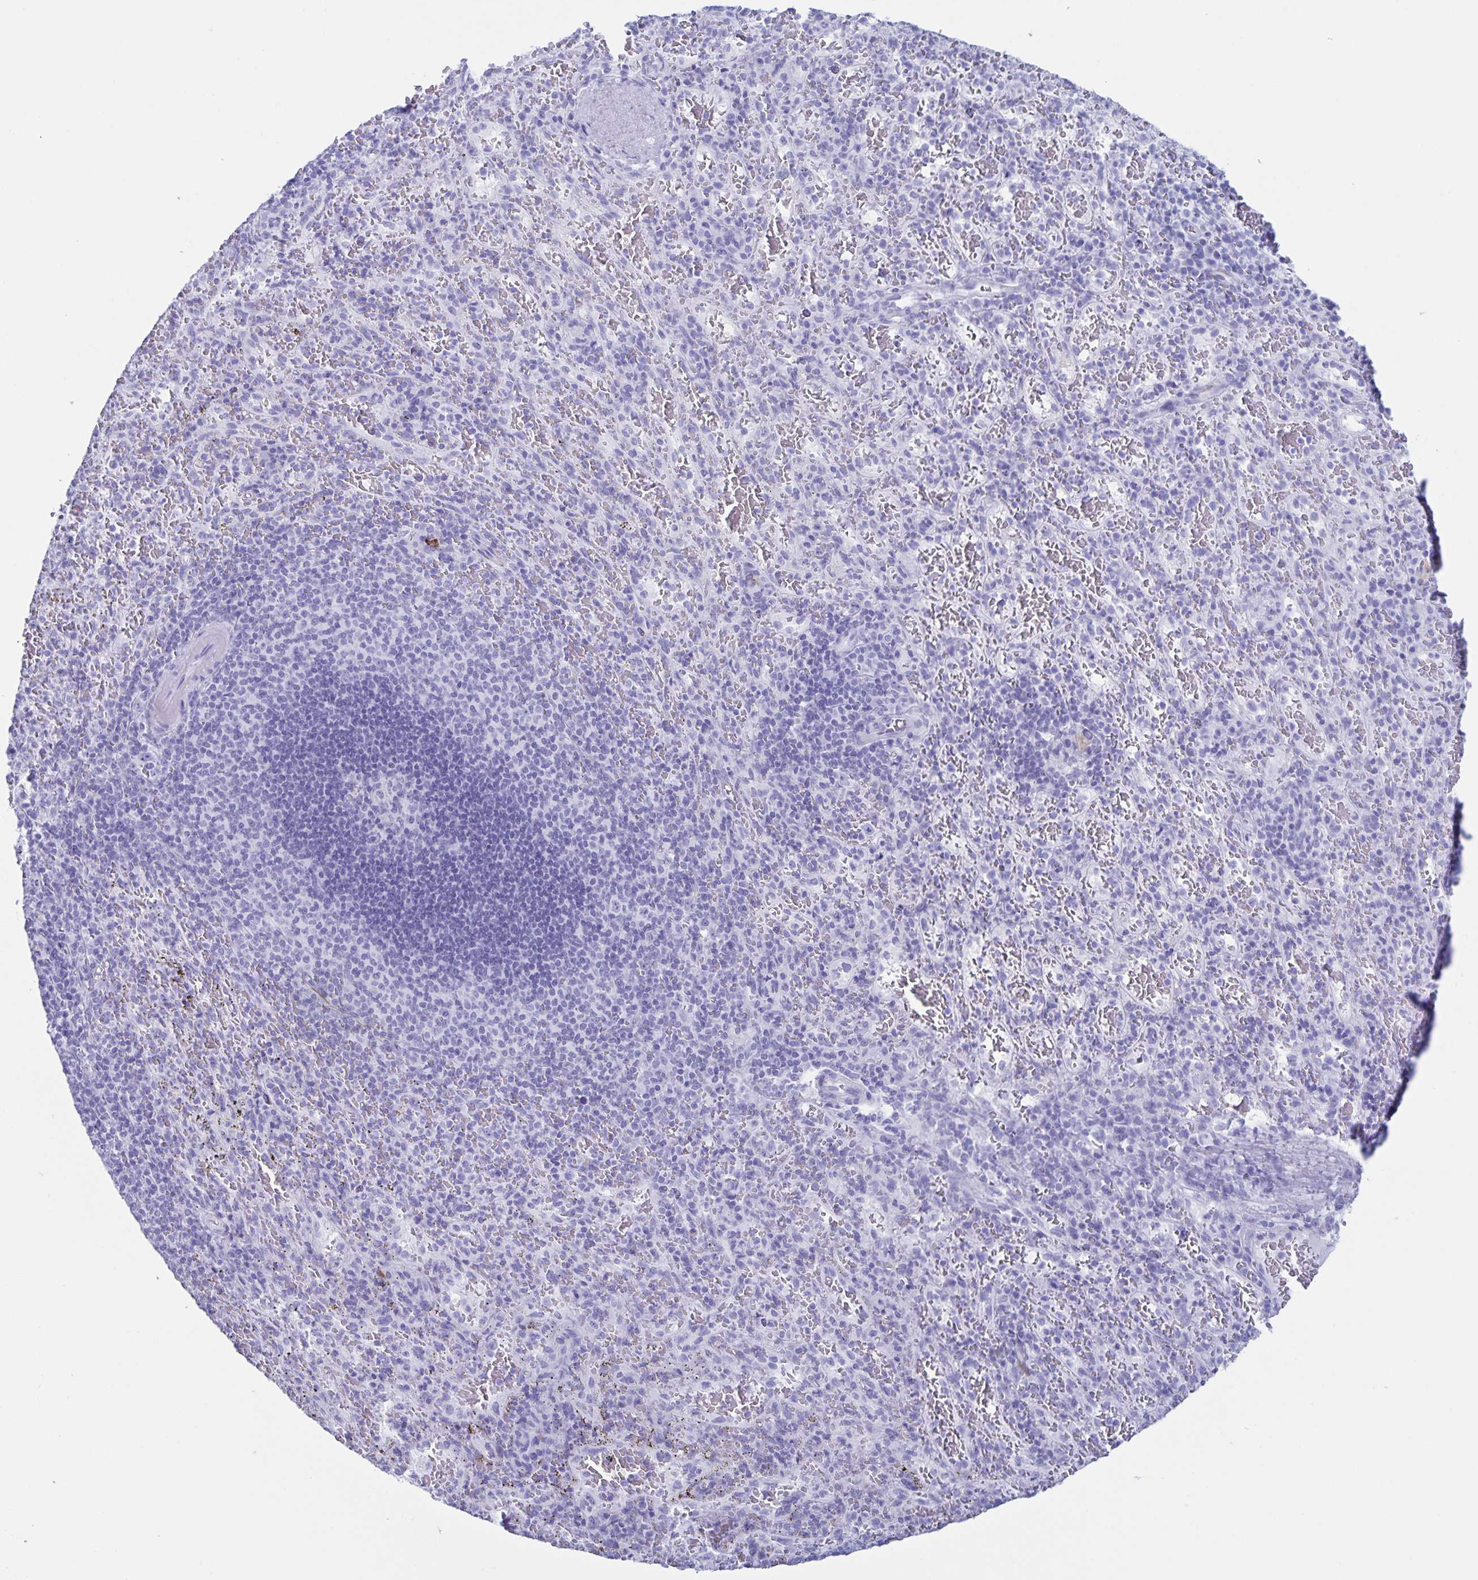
{"staining": {"intensity": "negative", "quantity": "none", "location": "none"}, "tissue": "spleen", "cell_type": "Cells in red pulp", "image_type": "normal", "snomed": [{"axis": "morphology", "description": "Normal tissue, NOS"}, {"axis": "topography", "description": "Spleen"}], "caption": "DAB immunohistochemical staining of unremarkable human spleen reveals no significant staining in cells in red pulp. Nuclei are stained in blue.", "gene": "AQP4", "patient": {"sex": "male", "age": 57}}